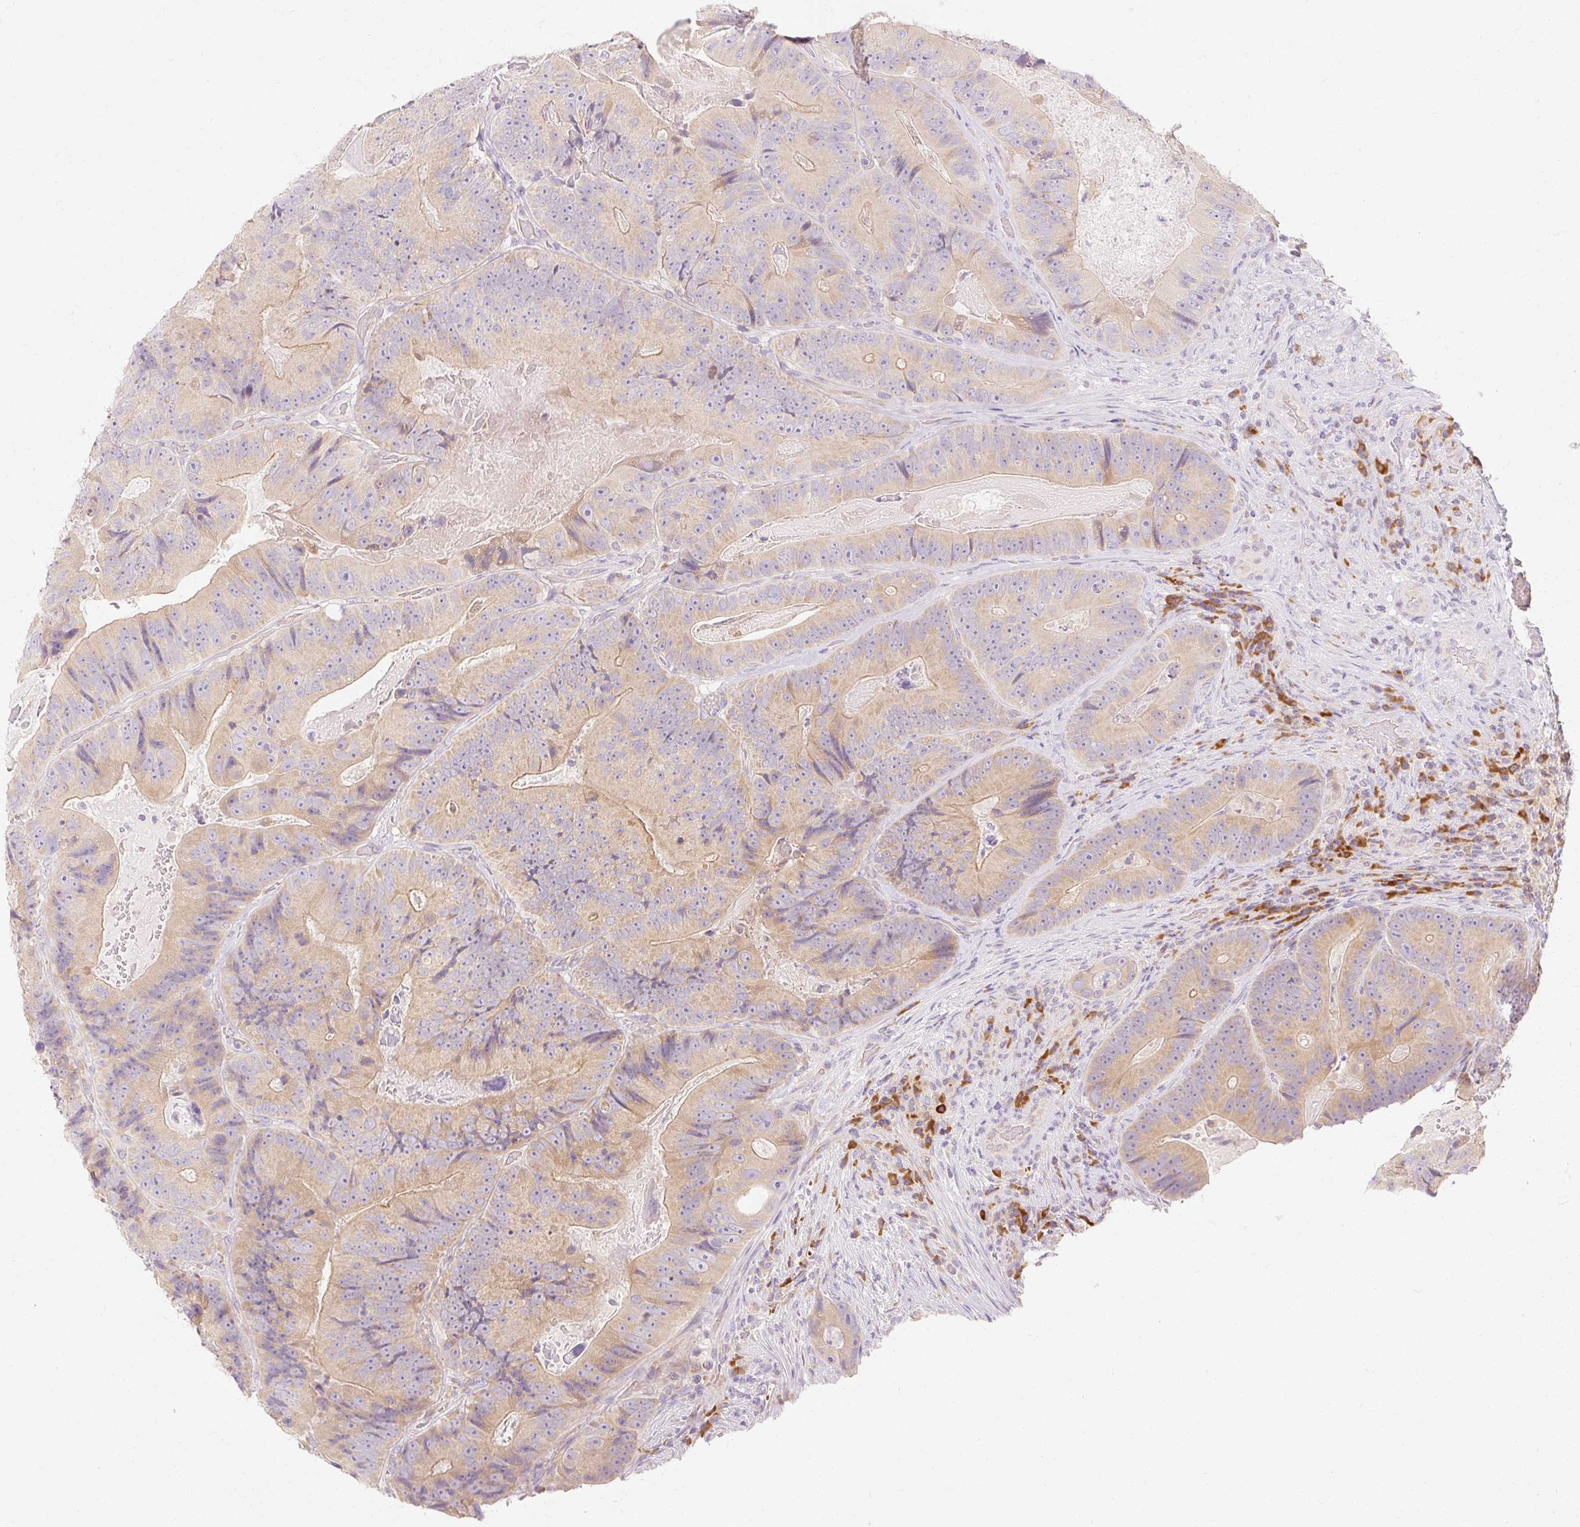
{"staining": {"intensity": "weak", "quantity": ">75%", "location": "cytoplasmic/membranous"}, "tissue": "colorectal cancer", "cell_type": "Tumor cells", "image_type": "cancer", "snomed": [{"axis": "morphology", "description": "Adenocarcinoma, NOS"}, {"axis": "topography", "description": "Colon"}], "caption": "There is low levels of weak cytoplasmic/membranous expression in tumor cells of colorectal cancer (adenocarcinoma), as demonstrated by immunohistochemical staining (brown color).", "gene": "MYO1D", "patient": {"sex": "female", "age": 86}}